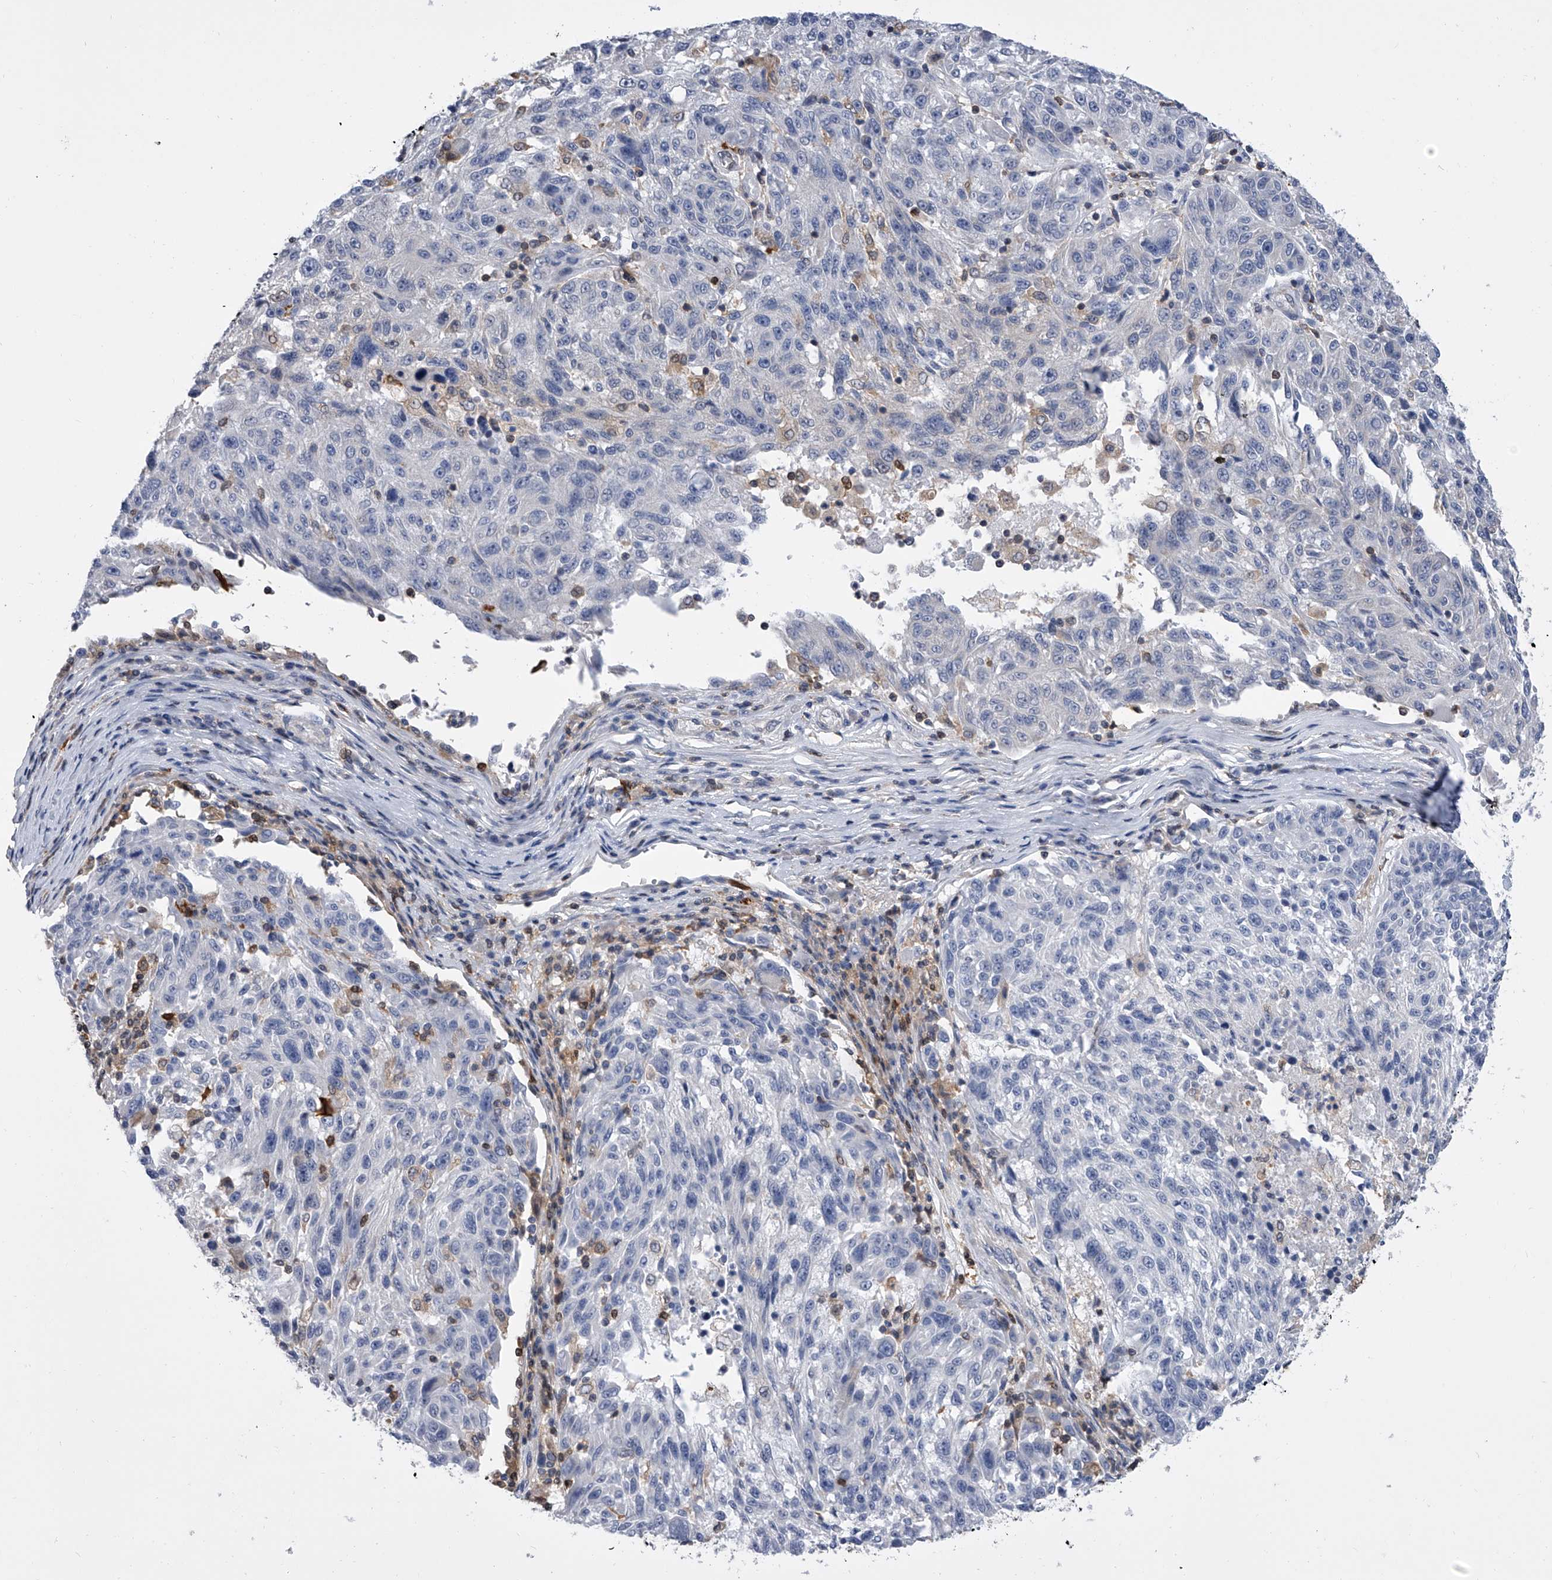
{"staining": {"intensity": "negative", "quantity": "none", "location": "none"}, "tissue": "melanoma", "cell_type": "Tumor cells", "image_type": "cancer", "snomed": [{"axis": "morphology", "description": "Malignant melanoma, NOS"}, {"axis": "topography", "description": "Skin"}], "caption": "Tumor cells show no significant expression in malignant melanoma.", "gene": "SERPINB9", "patient": {"sex": "male", "age": 53}}